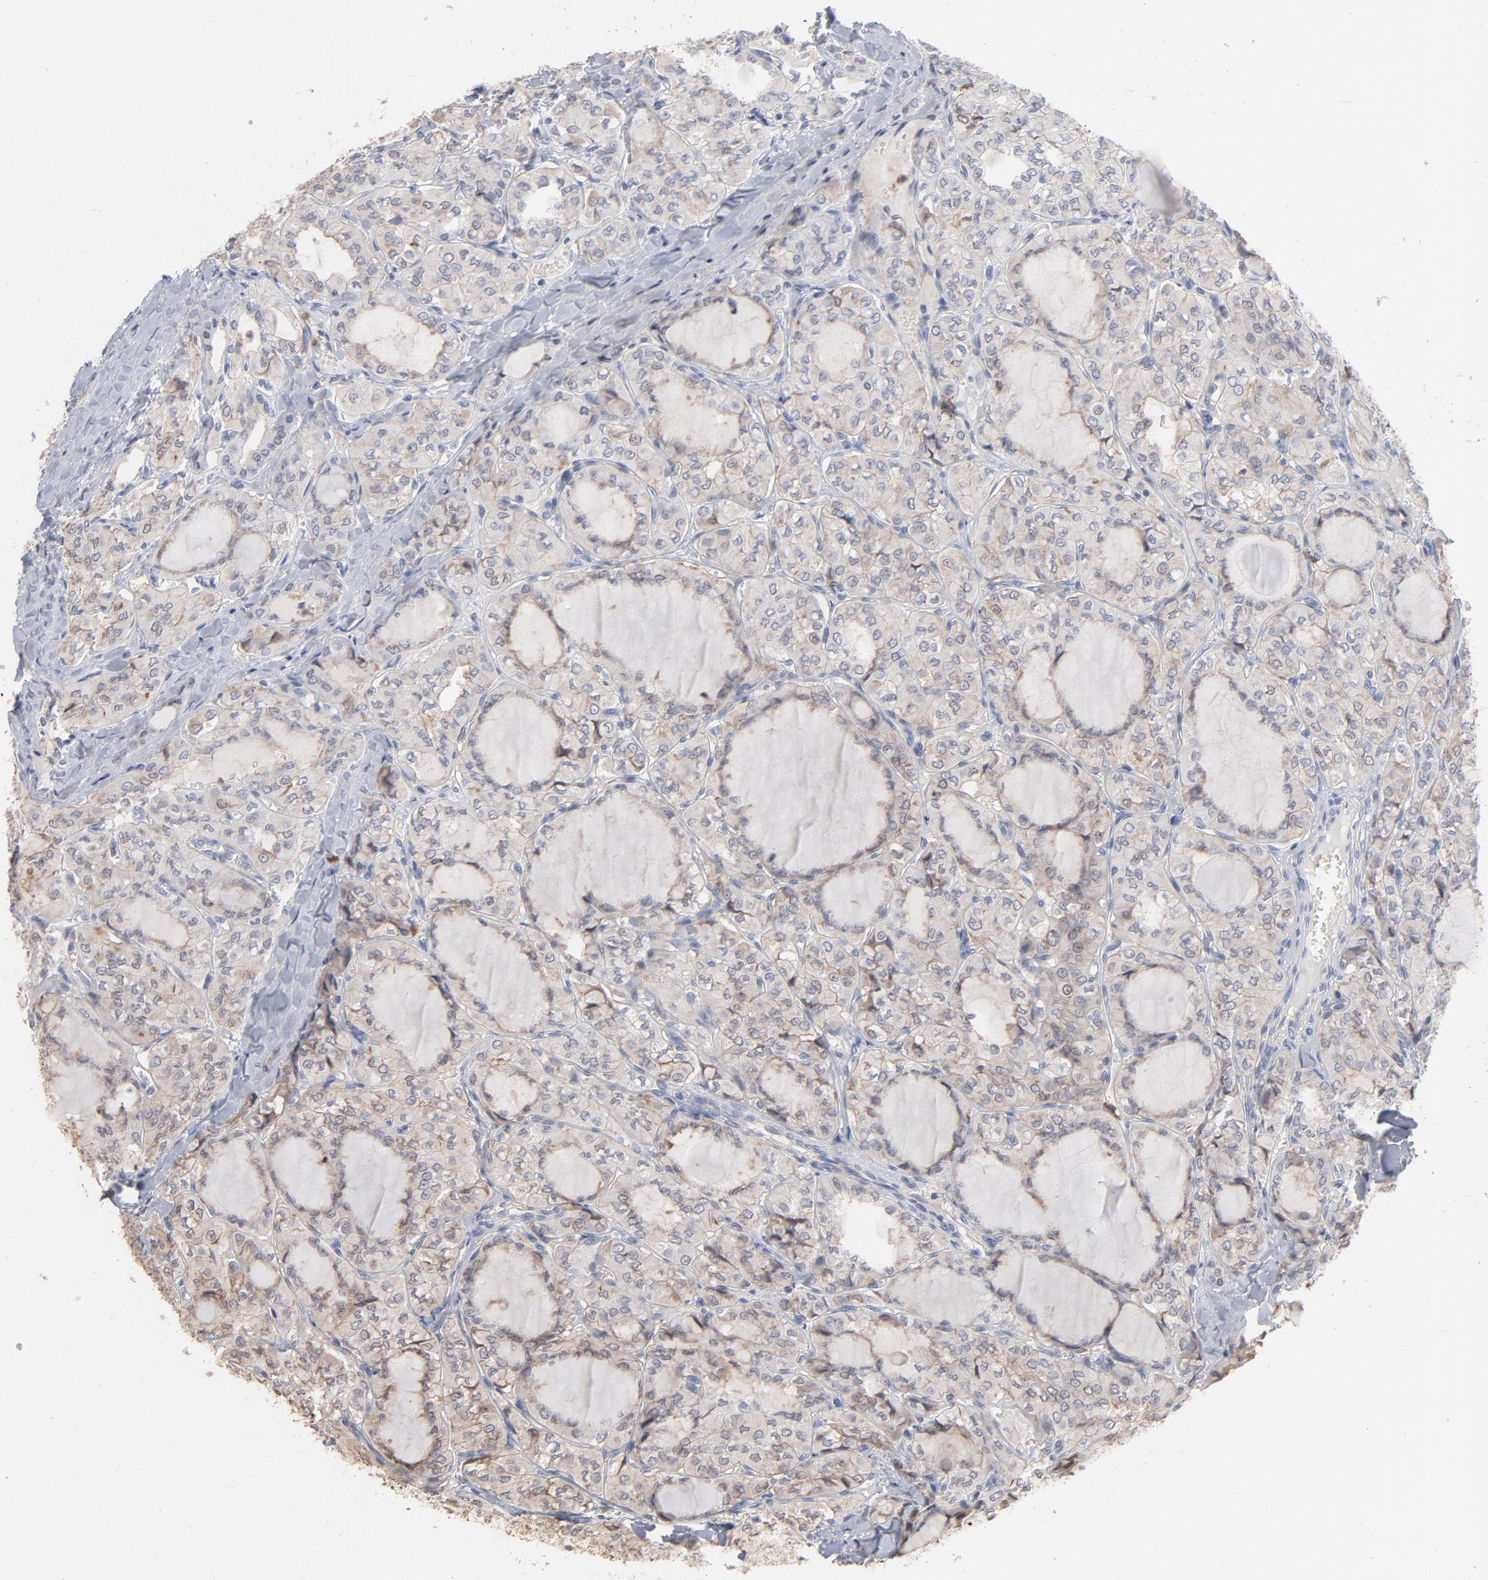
{"staining": {"intensity": "moderate", "quantity": "25%-75%", "location": "cytoplasmic/membranous,nuclear"}, "tissue": "thyroid cancer", "cell_type": "Tumor cells", "image_type": "cancer", "snomed": [{"axis": "morphology", "description": "Papillary adenocarcinoma, NOS"}, {"axis": "topography", "description": "Thyroid gland"}], "caption": "Thyroid cancer stained with immunohistochemistry (IHC) reveals moderate cytoplasmic/membranous and nuclear staining in about 25%-75% of tumor cells.", "gene": "PNMA1", "patient": {"sex": "male", "age": 20}}